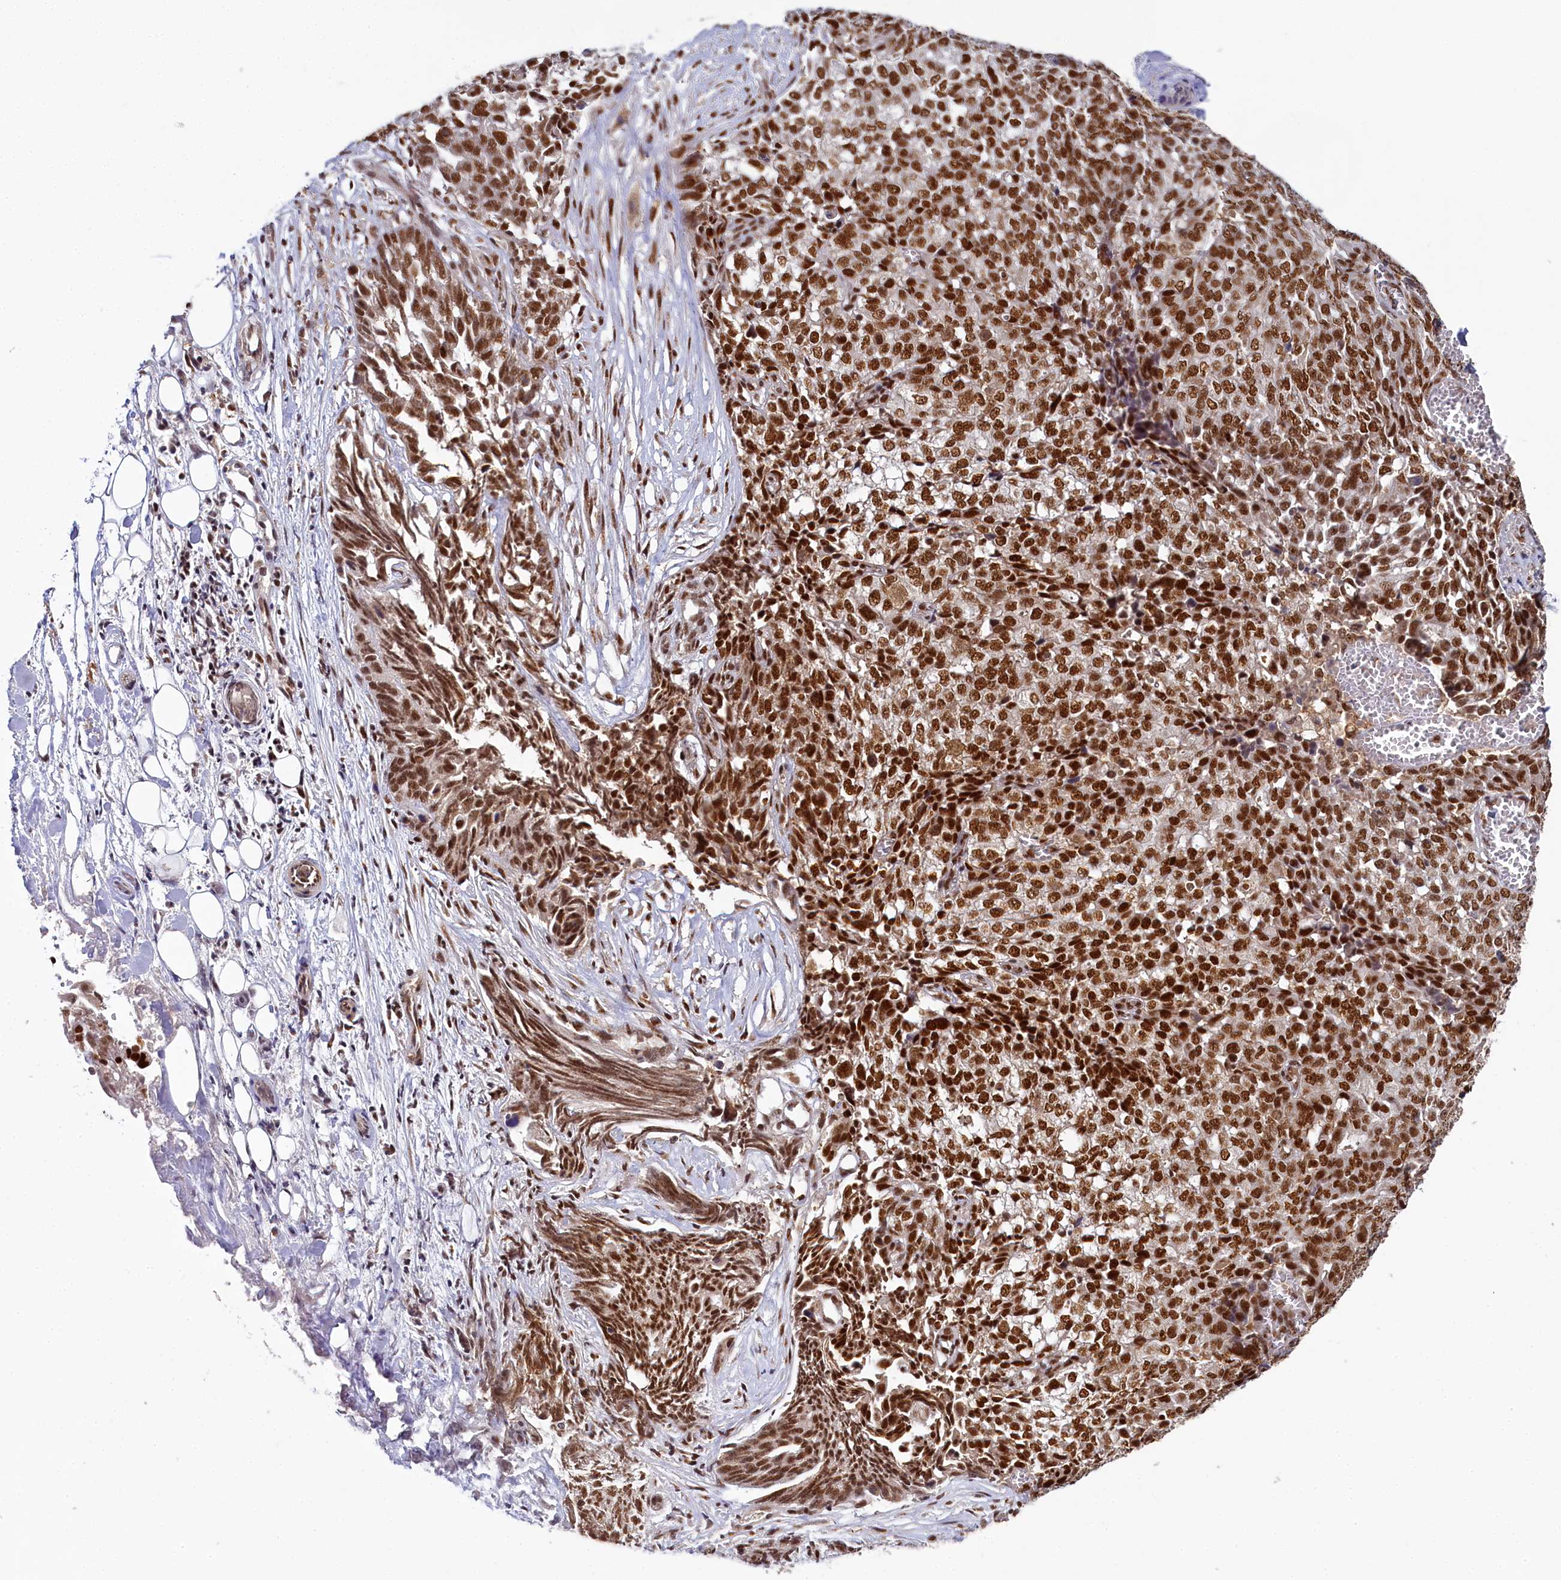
{"staining": {"intensity": "strong", "quantity": ">75%", "location": "nuclear"}, "tissue": "ovarian cancer", "cell_type": "Tumor cells", "image_type": "cancer", "snomed": [{"axis": "morphology", "description": "Cystadenocarcinoma, serous, NOS"}, {"axis": "topography", "description": "Soft tissue"}, {"axis": "topography", "description": "Ovary"}], "caption": "Ovarian serous cystadenocarcinoma stained with a protein marker exhibits strong staining in tumor cells.", "gene": "PPHLN1", "patient": {"sex": "female", "age": 57}}